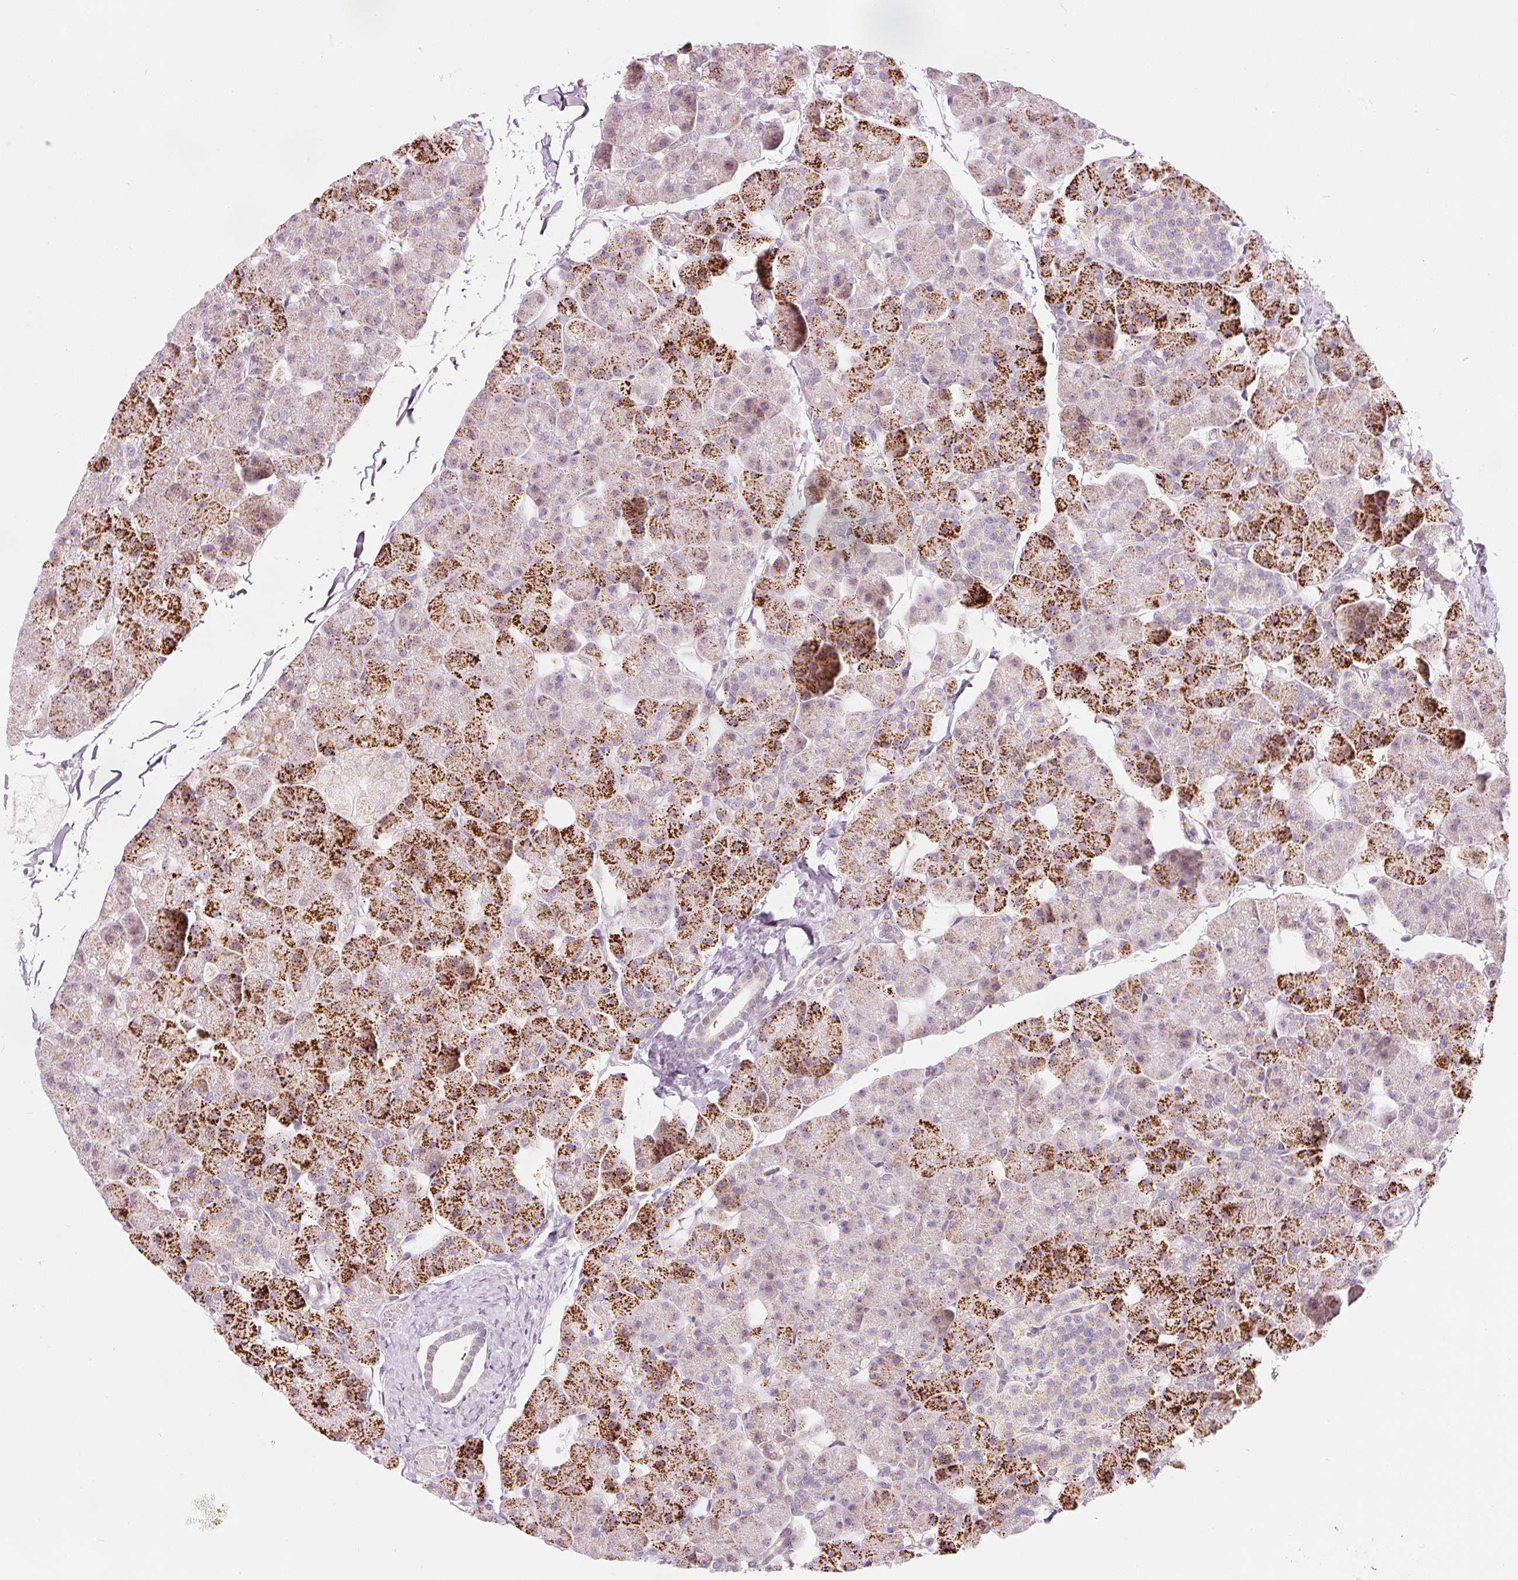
{"staining": {"intensity": "strong", "quantity": "25%-75%", "location": "cytoplasmic/membranous"}, "tissue": "pancreas", "cell_type": "Exocrine glandular cells", "image_type": "normal", "snomed": [{"axis": "morphology", "description": "Normal tissue, NOS"}, {"axis": "topography", "description": "Pancreas"}], "caption": "This micrograph shows IHC staining of unremarkable pancreas, with high strong cytoplasmic/membranous positivity in approximately 25%-75% of exocrine glandular cells.", "gene": "RNF39", "patient": {"sex": "male", "age": 35}}